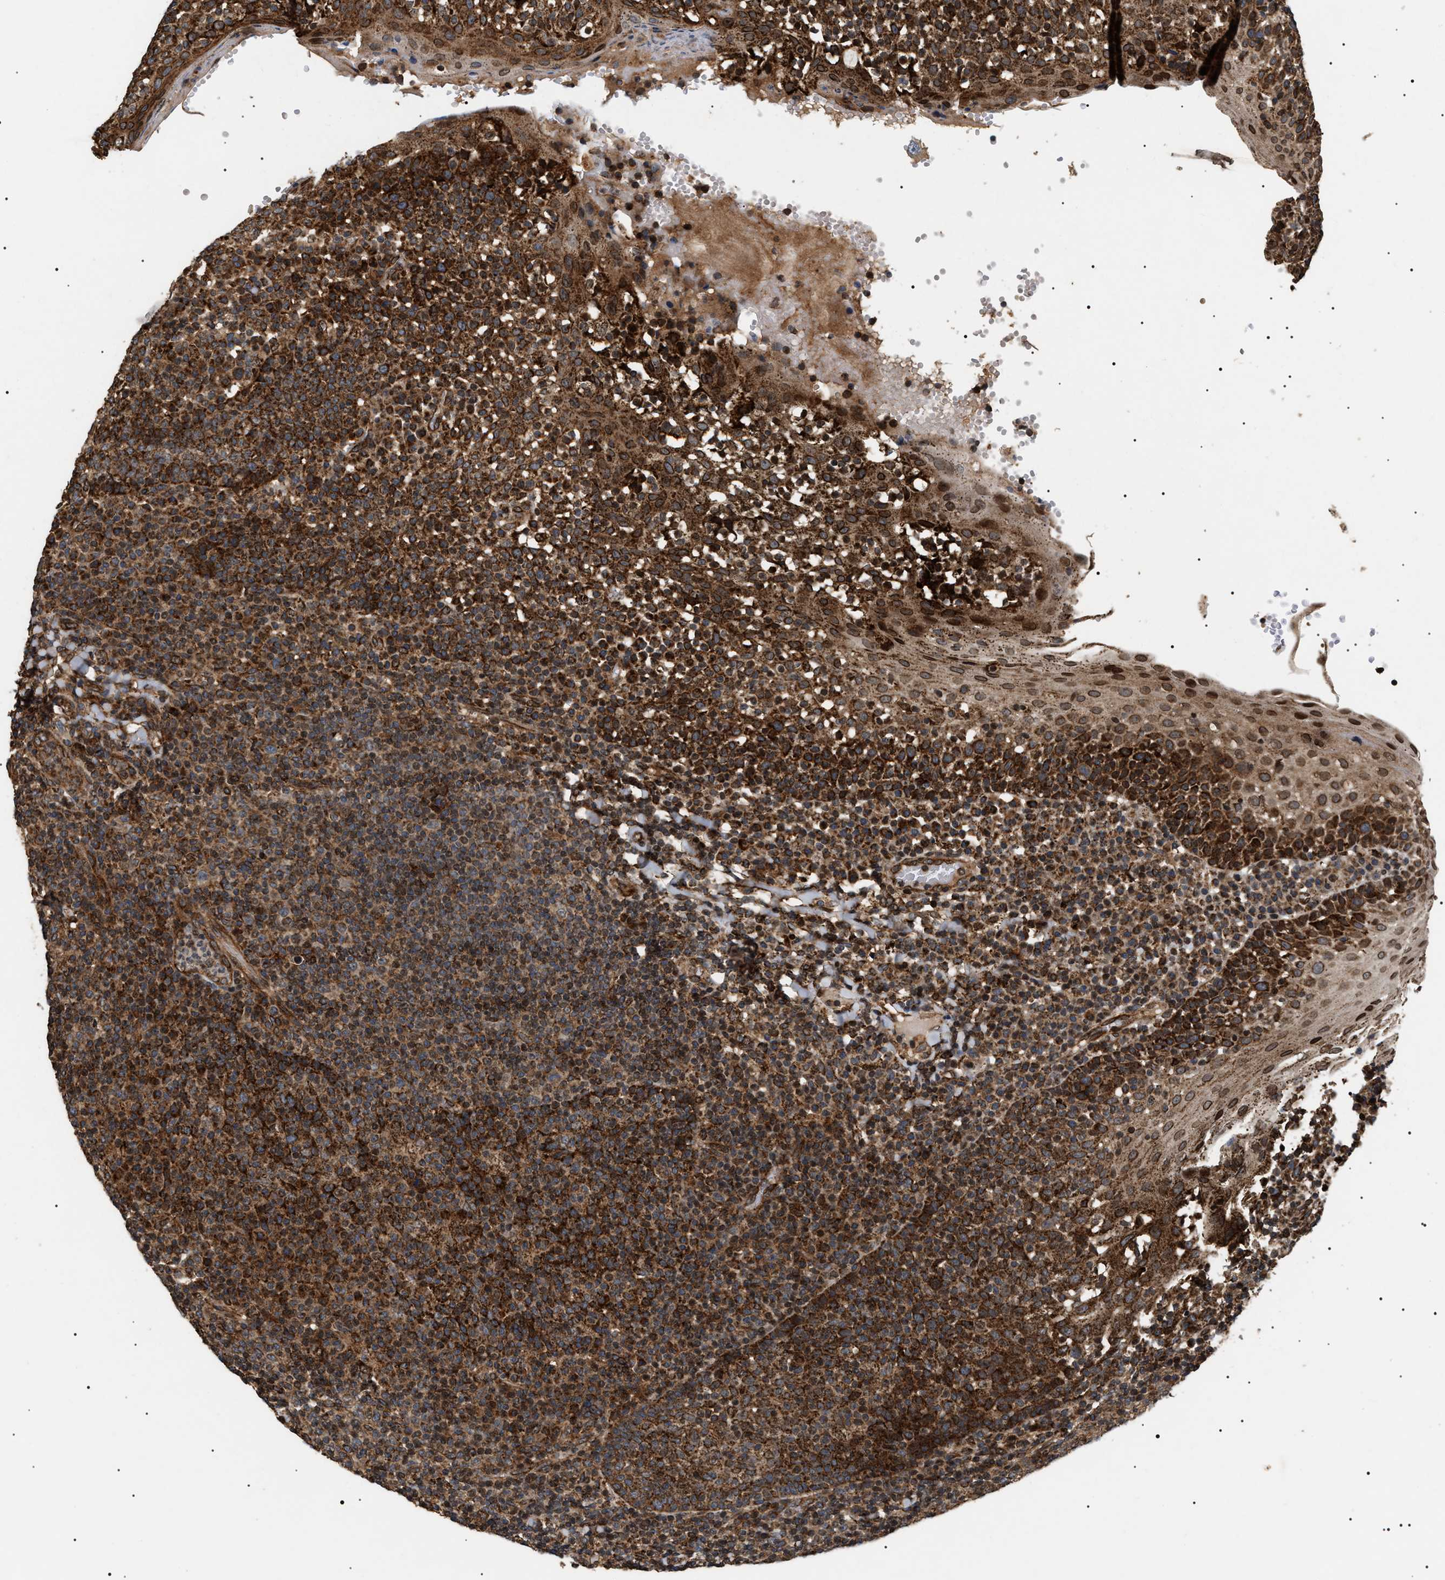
{"staining": {"intensity": "moderate", "quantity": "25%-75%", "location": "cytoplasmic/membranous,nuclear"}, "tissue": "tonsil", "cell_type": "Non-germinal center cells", "image_type": "normal", "snomed": [{"axis": "morphology", "description": "Normal tissue, NOS"}, {"axis": "topography", "description": "Tonsil"}], "caption": "The image demonstrates immunohistochemical staining of benign tonsil. There is moderate cytoplasmic/membranous,nuclear positivity is identified in about 25%-75% of non-germinal center cells.", "gene": "ZBTB26", "patient": {"sex": "female", "age": 19}}